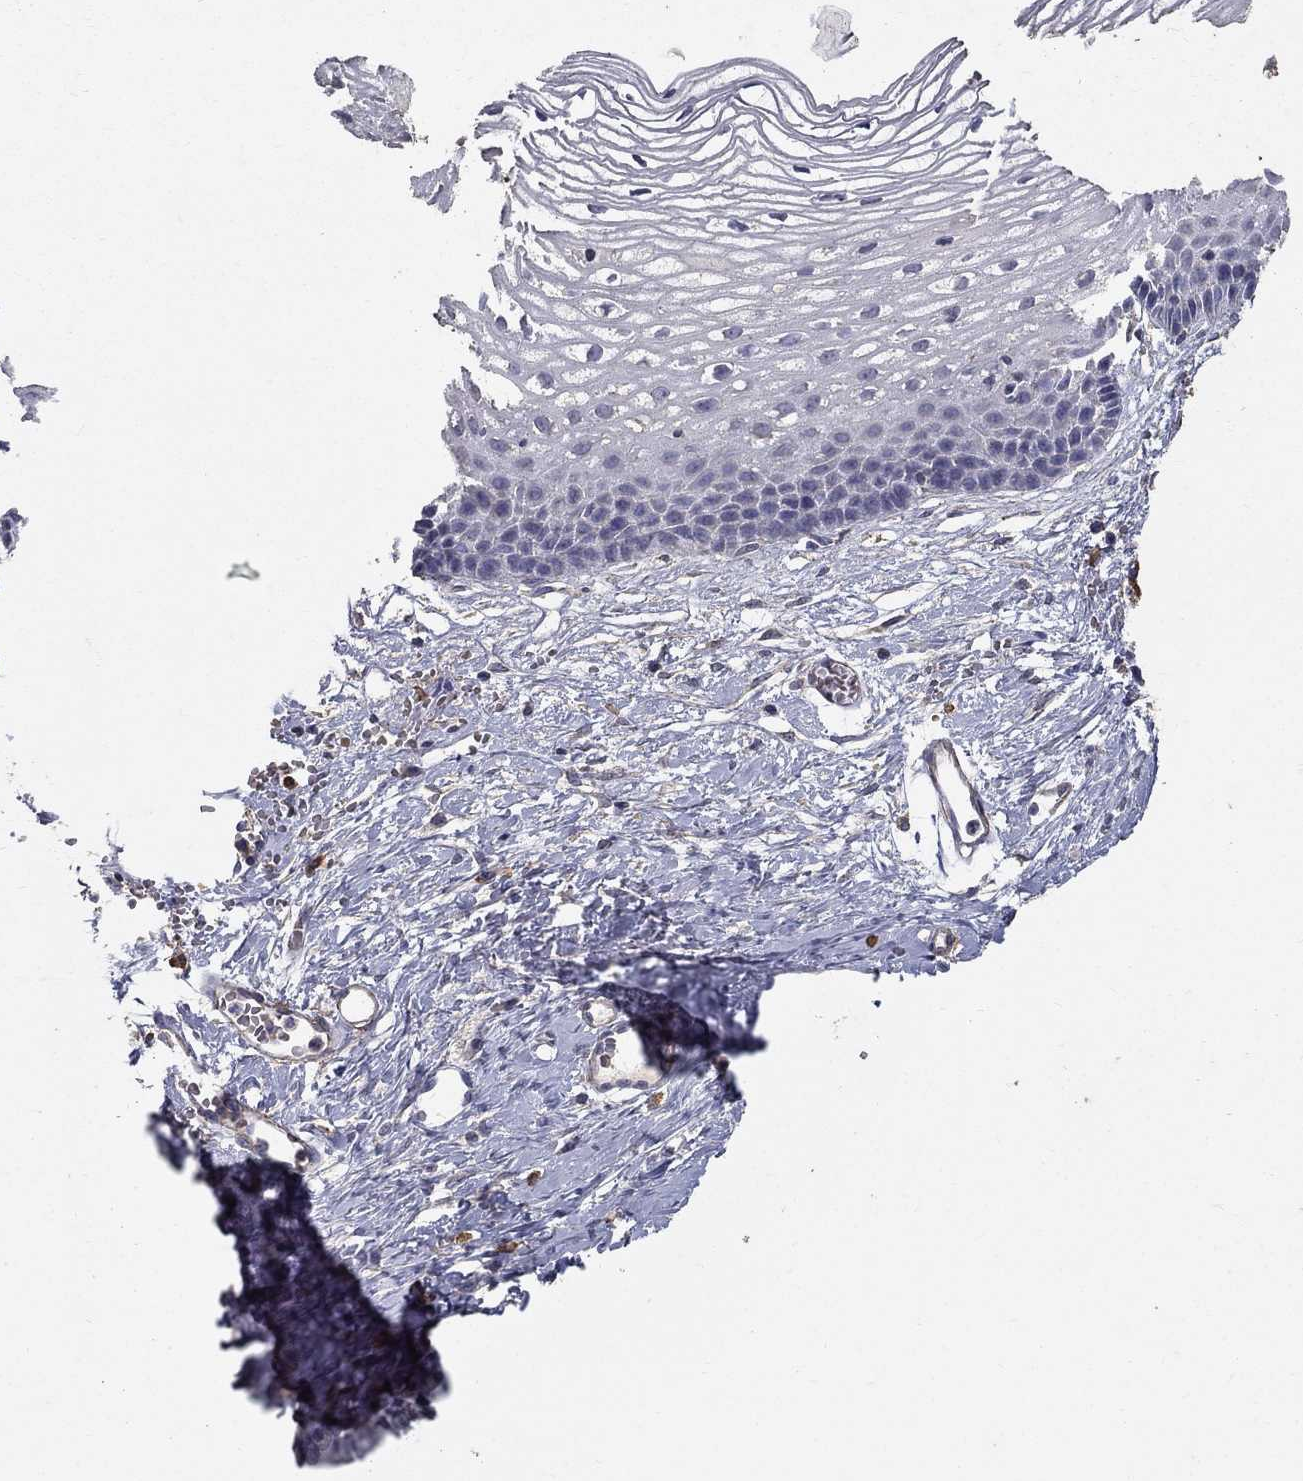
{"staining": {"intensity": "negative", "quantity": "none", "location": "none"}, "tissue": "cervix", "cell_type": "Squamous epithelial cells", "image_type": "normal", "snomed": [{"axis": "morphology", "description": "Normal tissue, NOS"}, {"axis": "topography", "description": "Cervix"}], "caption": "Immunohistochemistry (IHC) image of unremarkable cervix: human cervix stained with DAB displays no significant protein staining in squamous epithelial cells. The staining is performed using DAB (3,3'-diaminobenzidine) brown chromogen with nuclei counter-stained in using hematoxylin.", "gene": "MPP2", "patient": {"sex": "female", "age": 40}}